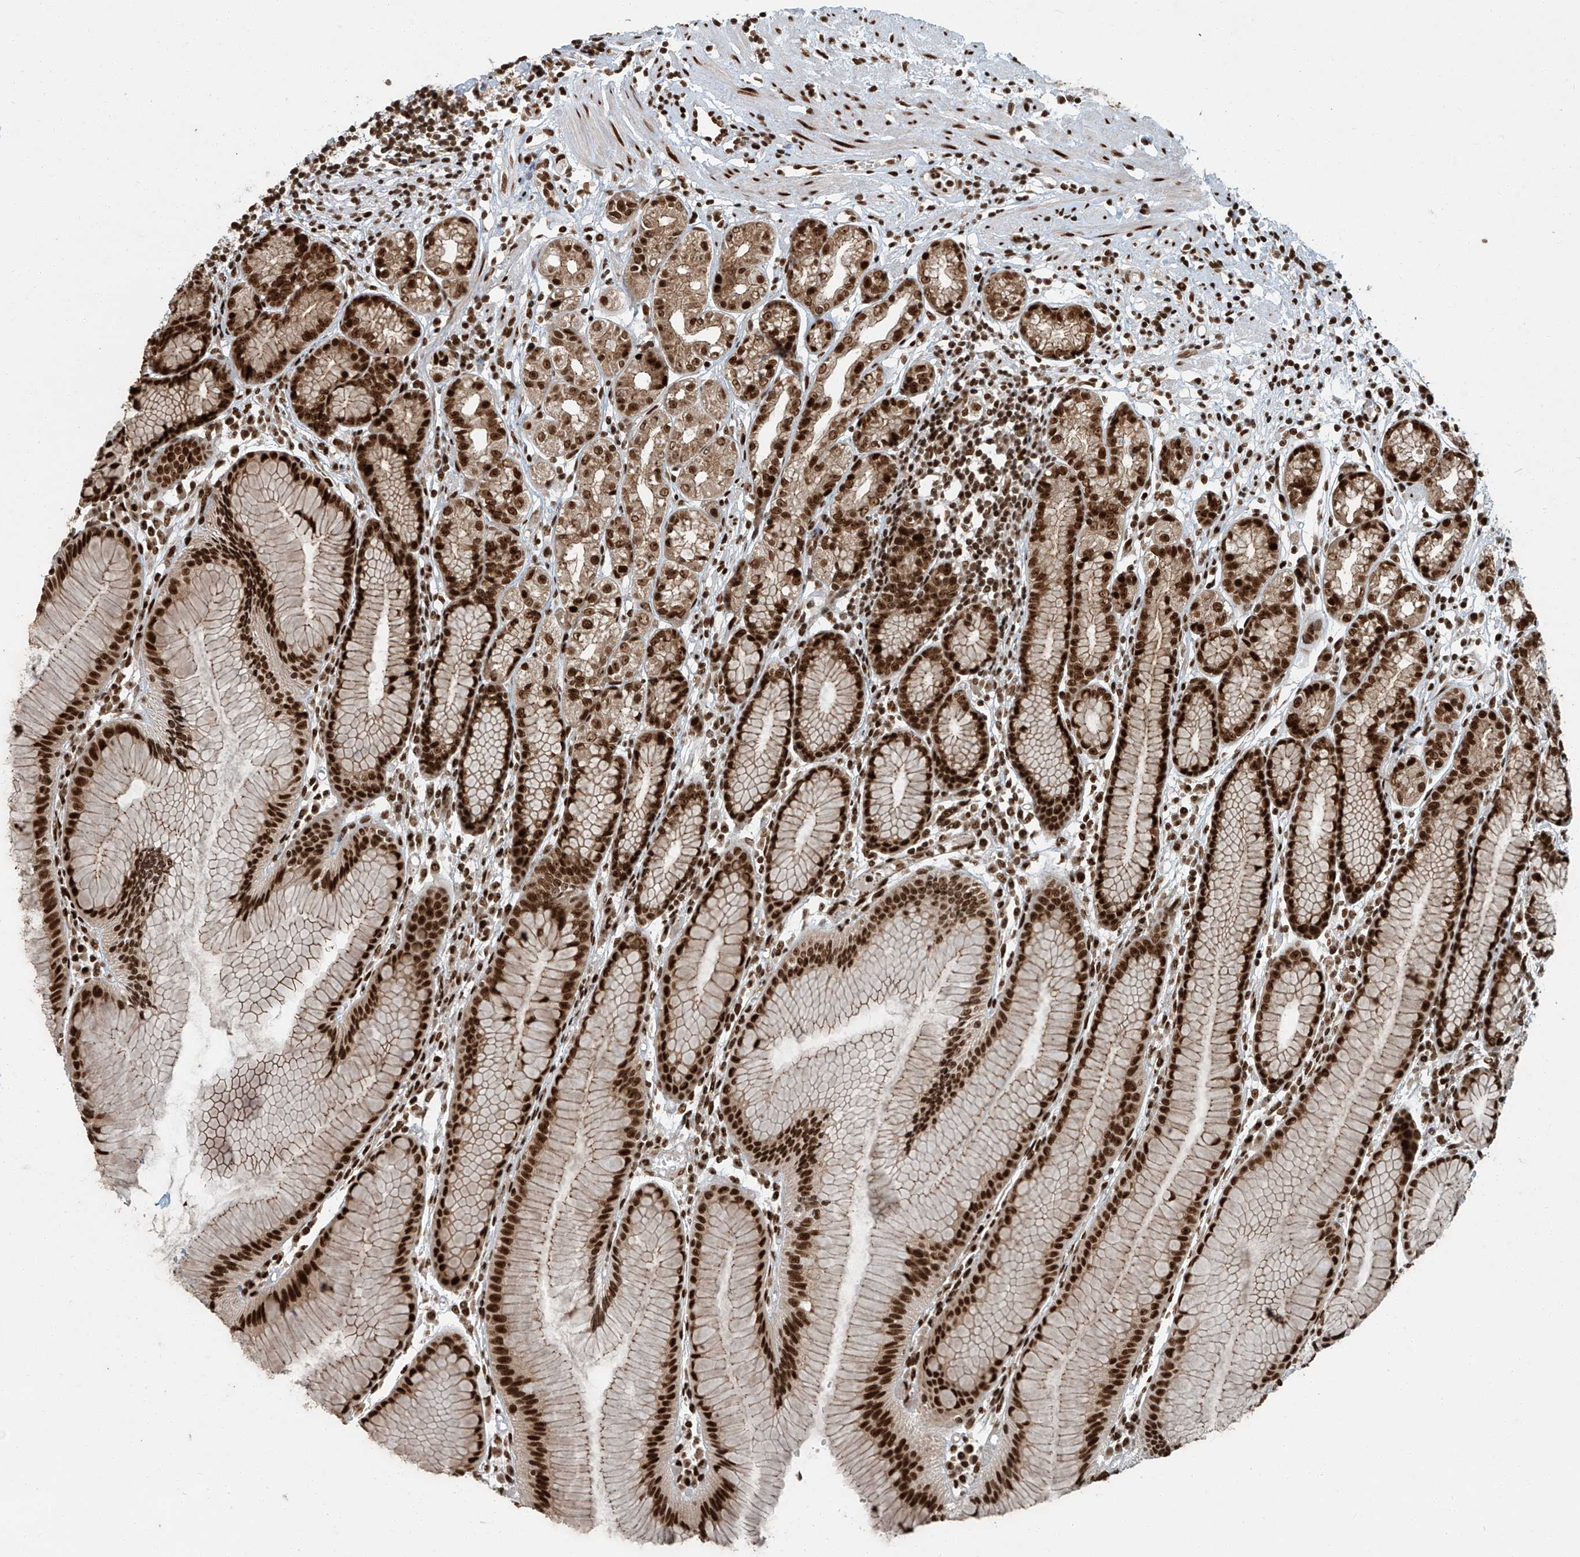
{"staining": {"intensity": "strong", "quantity": ">75%", "location": "nuclear"}, "tissue": "stomach", "cell_type": "Glandular cells", "image_type": "normal", "snomed": [{"axis": "morphology", "description": "Normal tissue, NOS"}, {"axis": "topography", "description": "Stomach"}], "caption": "High-power microscopy captured an immunohistochemistry image of normal stomach, revealing strong nuclear staining in about >75% of glandular cells.", "gene": "FAM193B", "patient": {"sex": "female", "age": 57}}